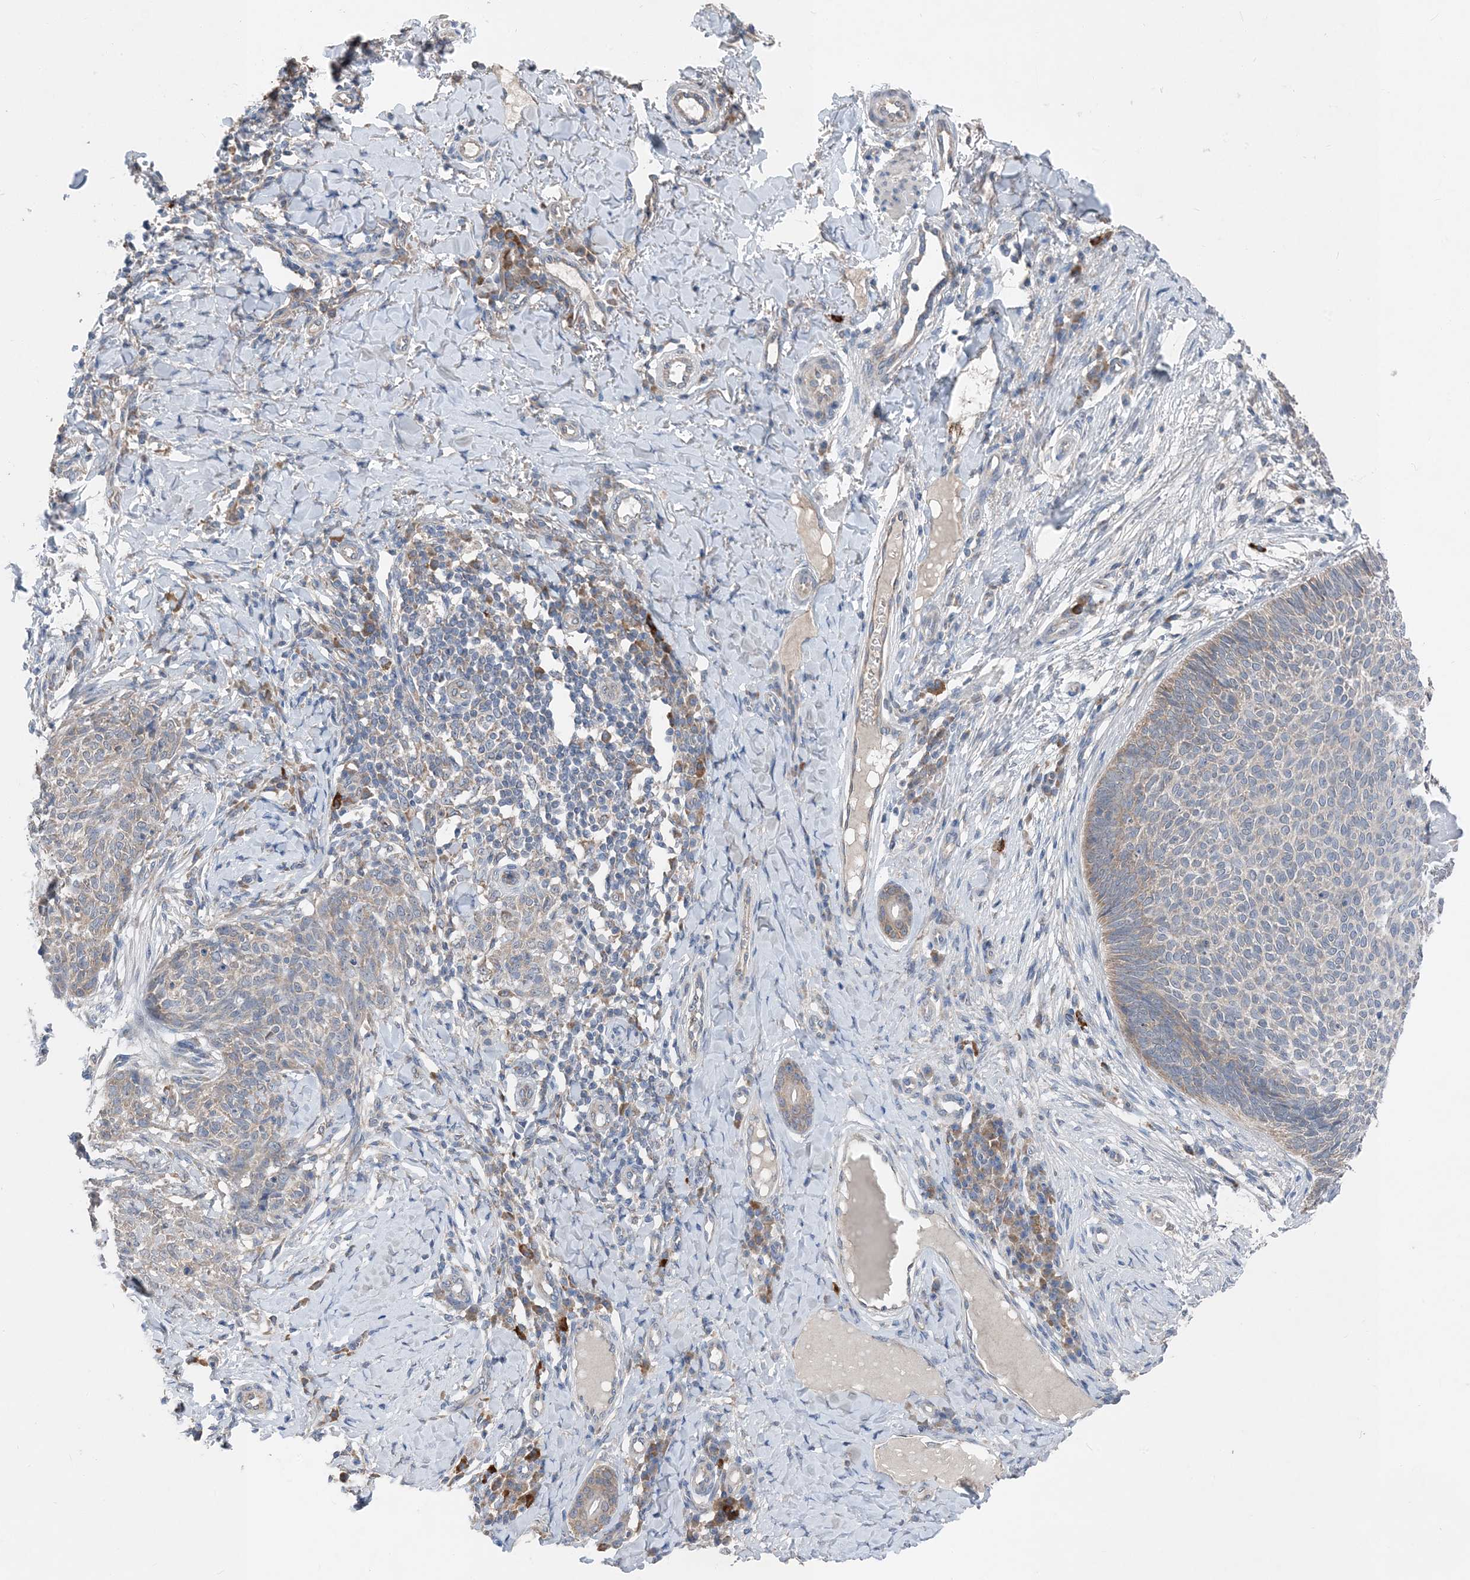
{"staining": {"intensity": "weak", "quantity": "<25%", "location": "cytoplasmic/membranous"}, "tissue": "skin cancer", "cell_type": "Tumor cells", "image_type": "cancer", "snomed": [{"axis": "morphology", "description": "Normal tissue, NOS"}, {"axis": "morphology", "description": "Basal cell carcinoma"}, {"axis": "topography", "description": "Skin"}], "caption": "Immunohistochemistry of skin cancer (basal cell carcinoma) exhibits no expression in tumor cells.", "gene": "DHX30", "patient": {"sex": "male", "age": 50}}